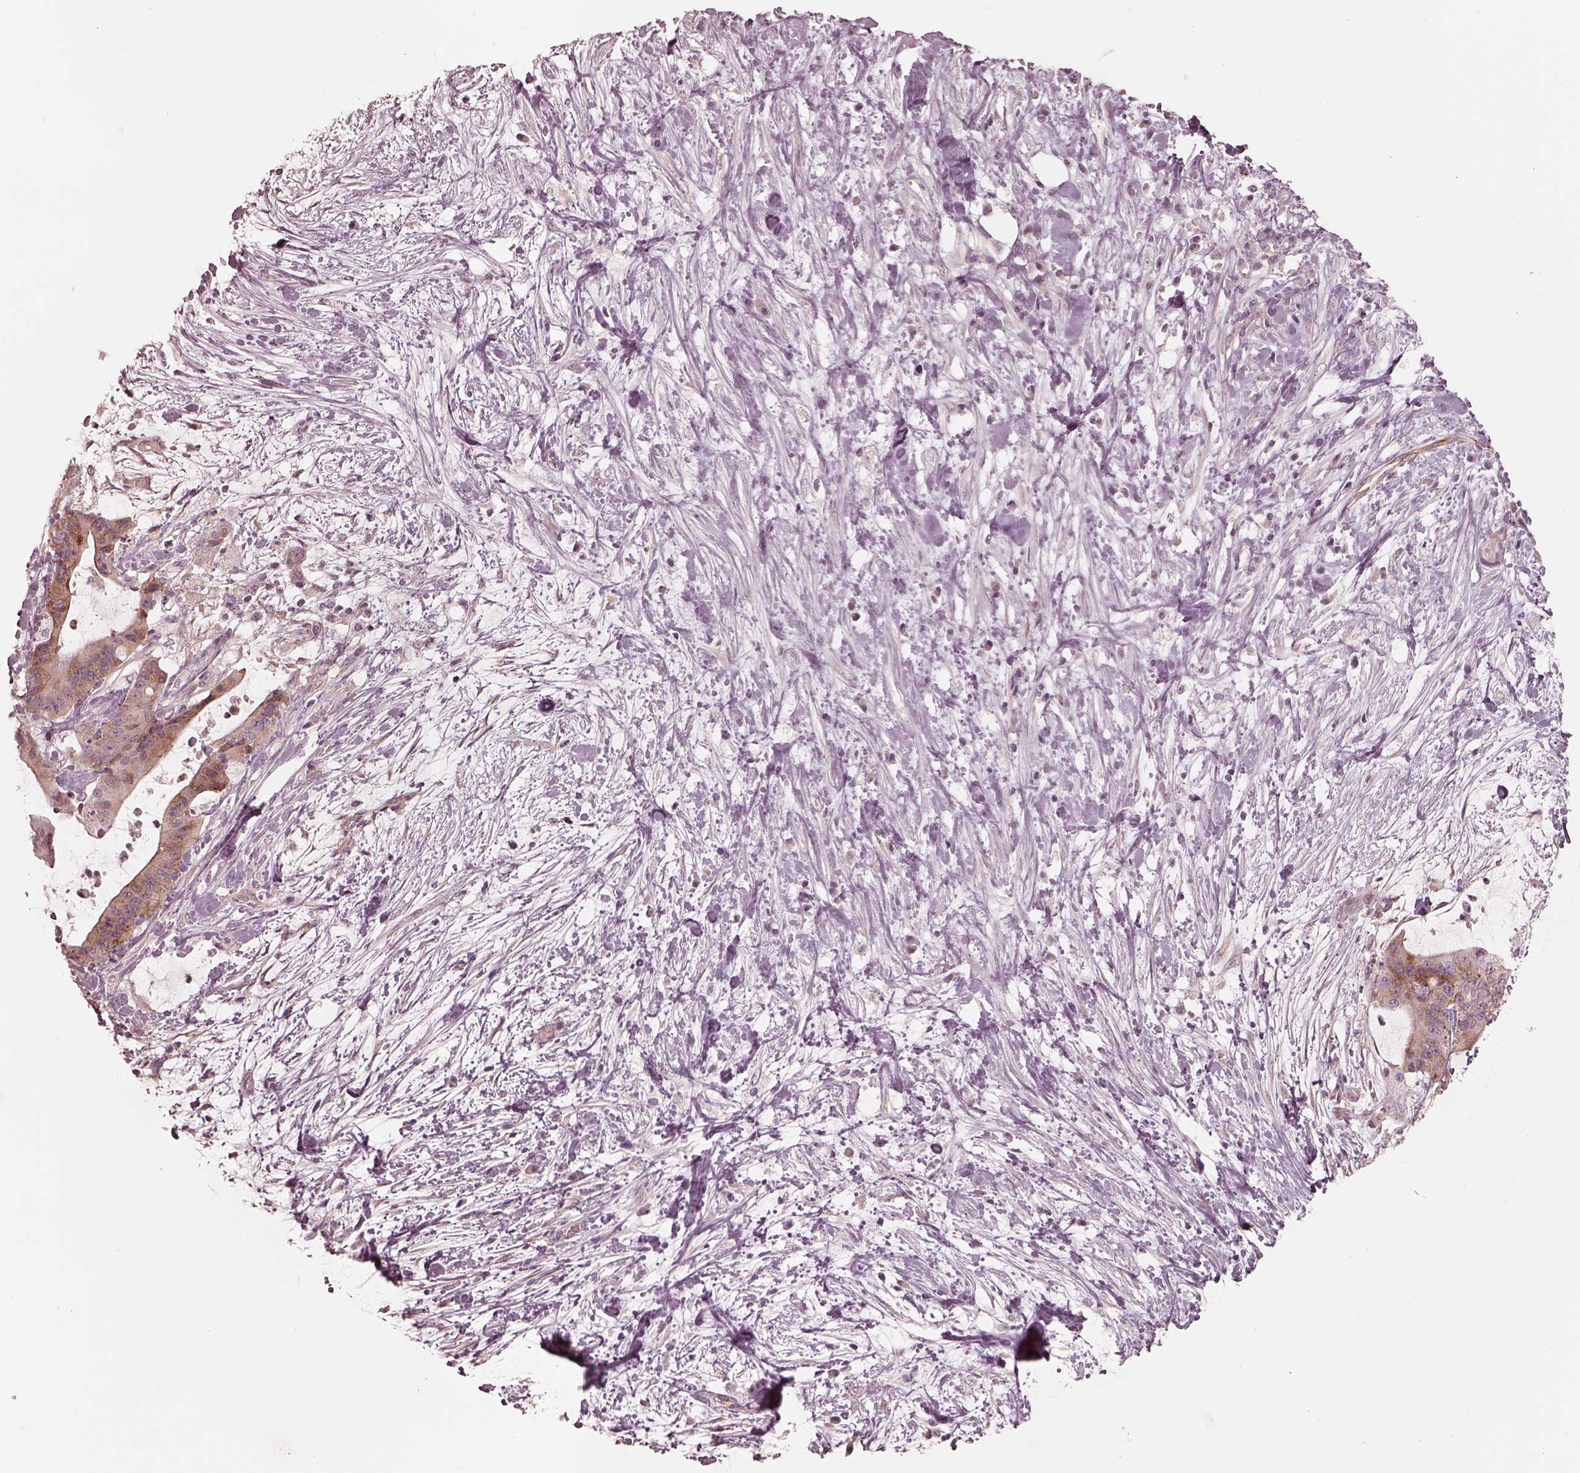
{"staining": {"intensity": "moderate", "quantity": "25%-75%", "location": "cytoplasmic/membranous"}, "tissue": "liver cancer", "cell_type": "Tumor cells", "image_type": "cancer", "snomed": [{"axis": "morphology", "description": "Cholangiocarcinoma"}, {"axis": "topography", "description": "Liver"}], "caption": "DAB (3,3'-diaminobenzidine) immunohistochemical staining of human liver cancer exhibits moderate cytoplasmic/membranous protein staining in approximately 25%-75% of tumor cells. The staining was performed using DAB (3,3'-diaminobenzidine), with brown indicating positive protein expression. Nuclei are stained blue with hematoxylin.", "gene": "RAB3C", "patient": {"sex": "female", "age": 73}}